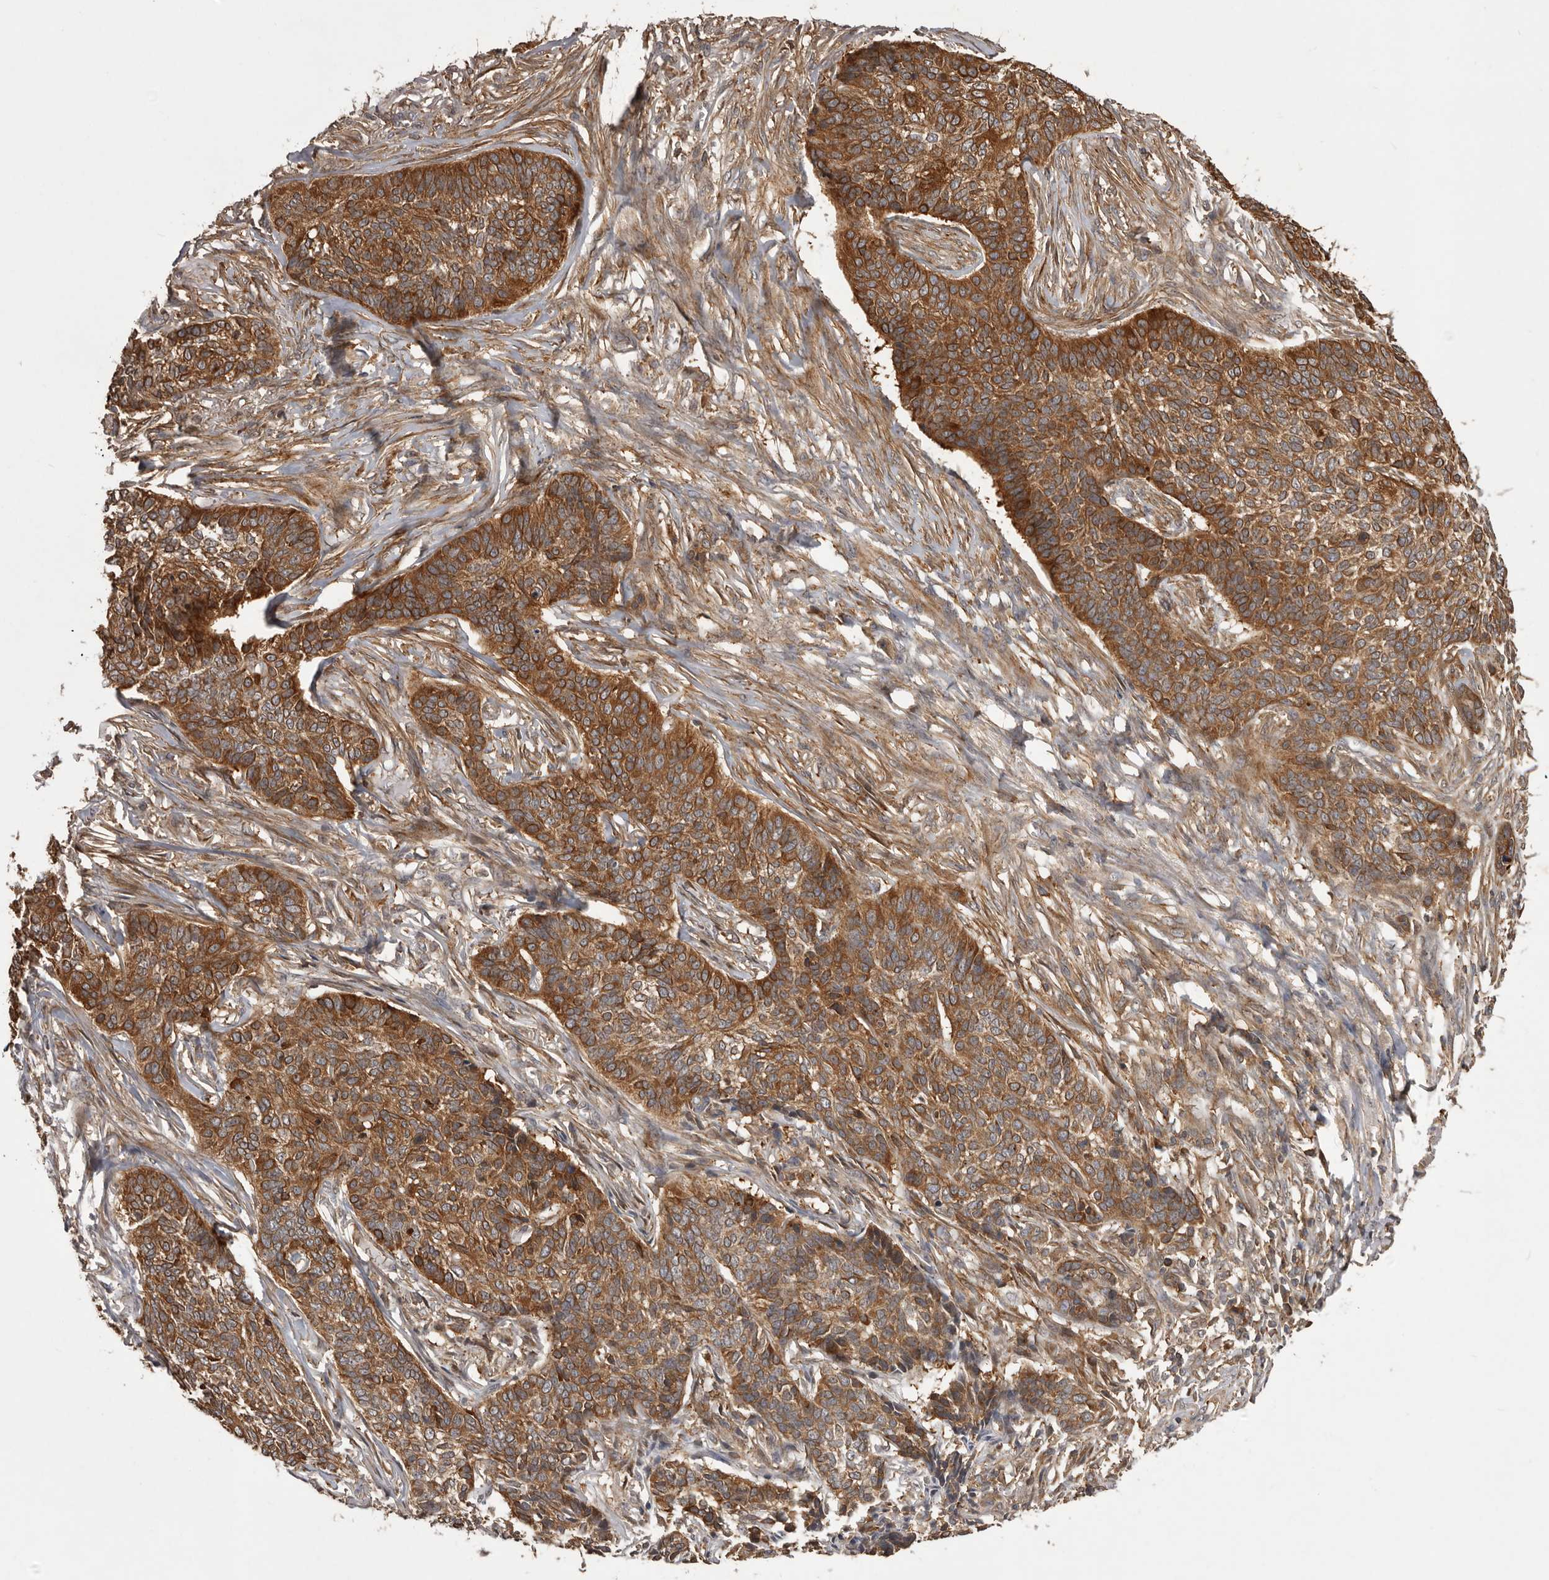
{"staining": {"intensity": "moderate", "quantity": ">75%", "location": "cytoplasmic/membranous"}, "tissue": "skin cancer", "cell_type": "Tumor cells", "image_type": "cancer", "snomed": [{"axis": "morphology", "description": "Basal cell carcinoma"}, {"axis": "topography", "description": "Skin"}], "caption": "A high-resolution histopathology image shows immunohistochemistry (IHC) staining of skin basal cell carcinoma, which demonstrates moderate cytoplasmic/membranous staining in approximately >75% of tumor cells.", "gene": "SLC22A3", "patient": {"sex": "male", "age": 85}}